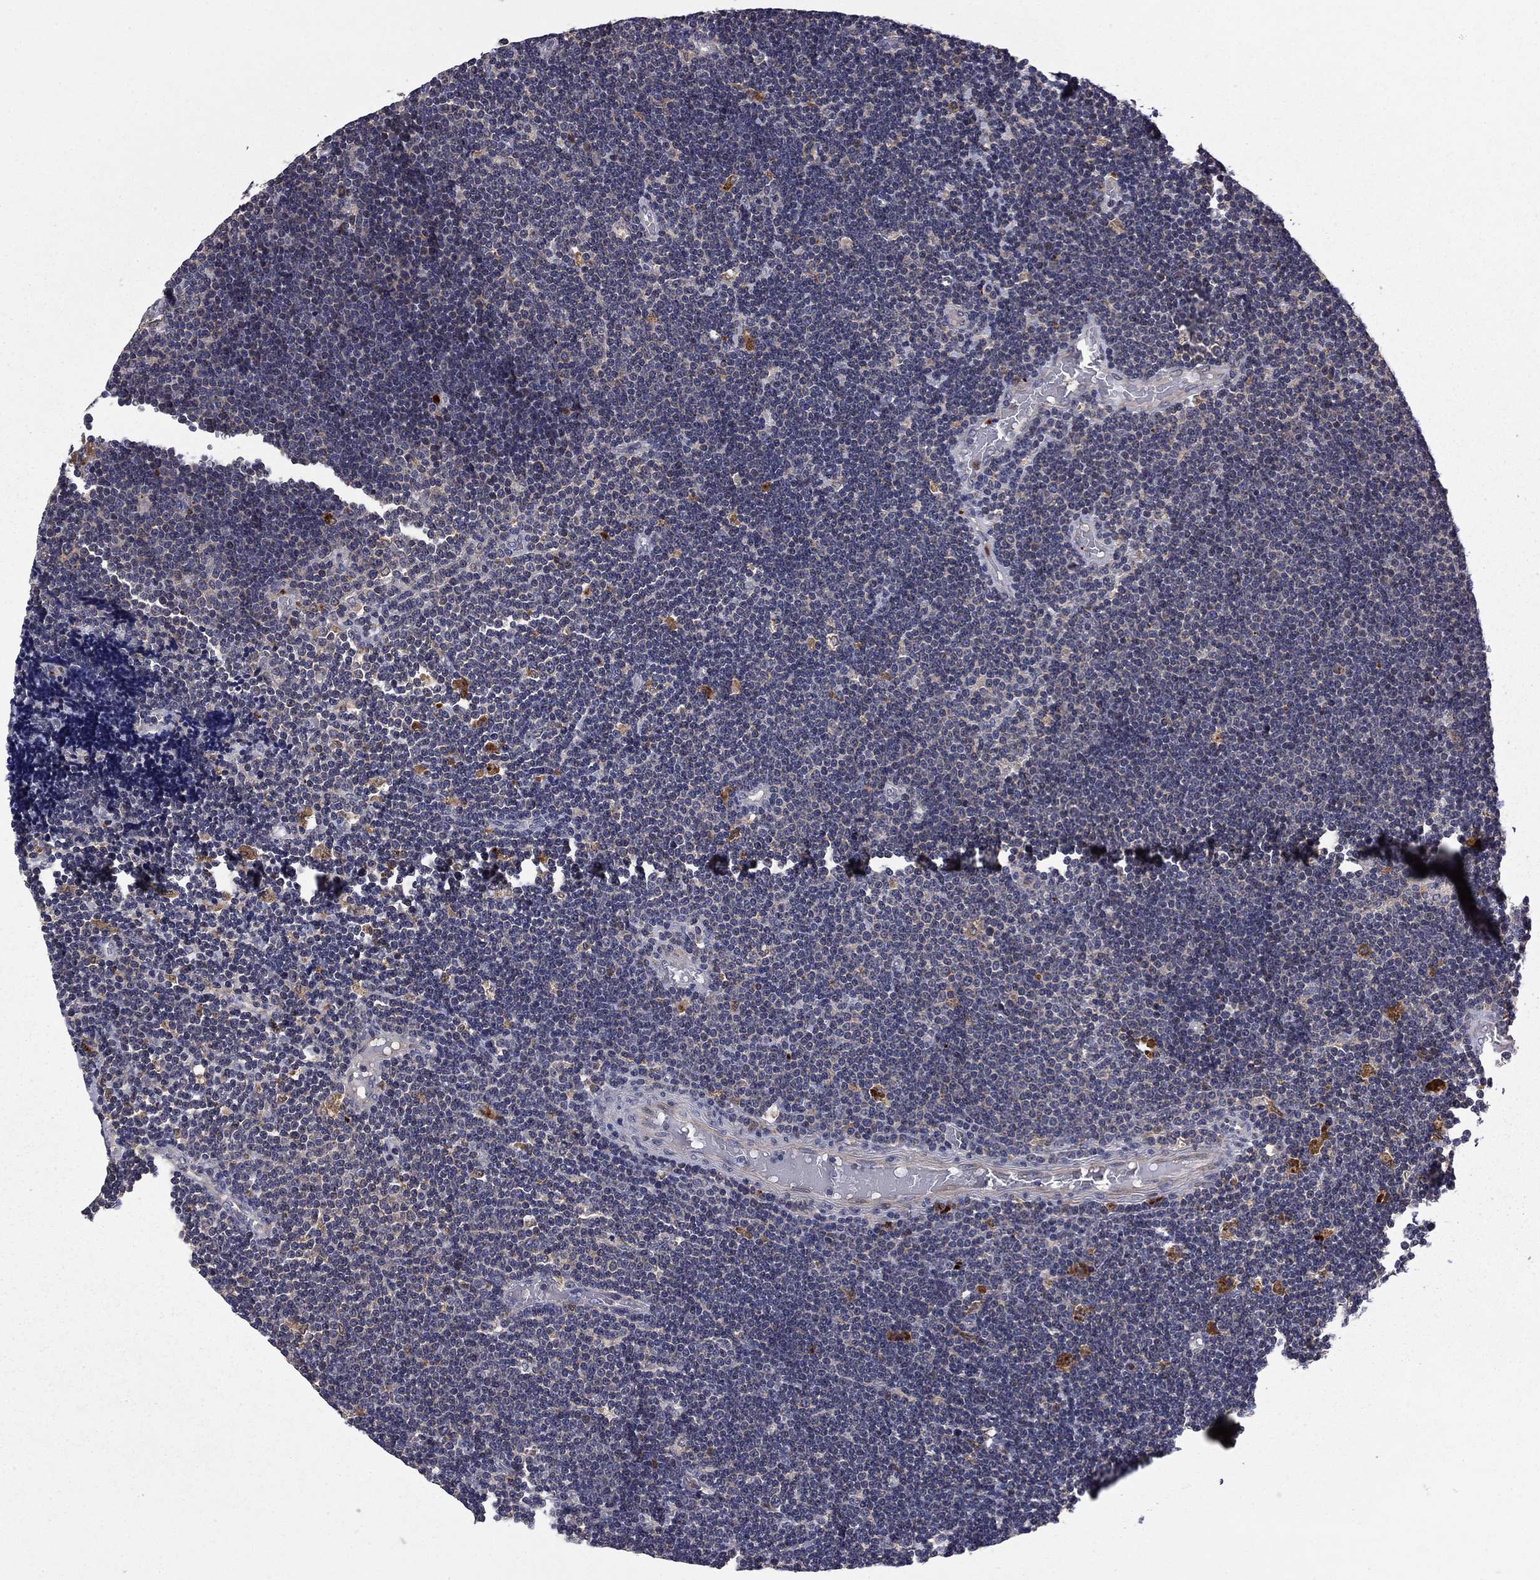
{"staining": {"intensity": "strong", "quantity": "<25%", "location": "cytoplasmic/membranous"}, "tissue": "lymphoma", "cell_type": "Tumor cells", "image_type": "cancer", "snomed": [{"axis": "morphology", "description": "Malignant lymphoma, non-Hodgkin's type, Low grade"}, {"axis": "topography", "description": "Brain"}], "caption": "This image shows immunohistochemistry staining of human lymphoma, with medium strong cytoplasmic/membranous expression in approximately <25% of tumor cells.", "gene": "CEACAM7", "patient": {"sex": "female", "age": 66}}